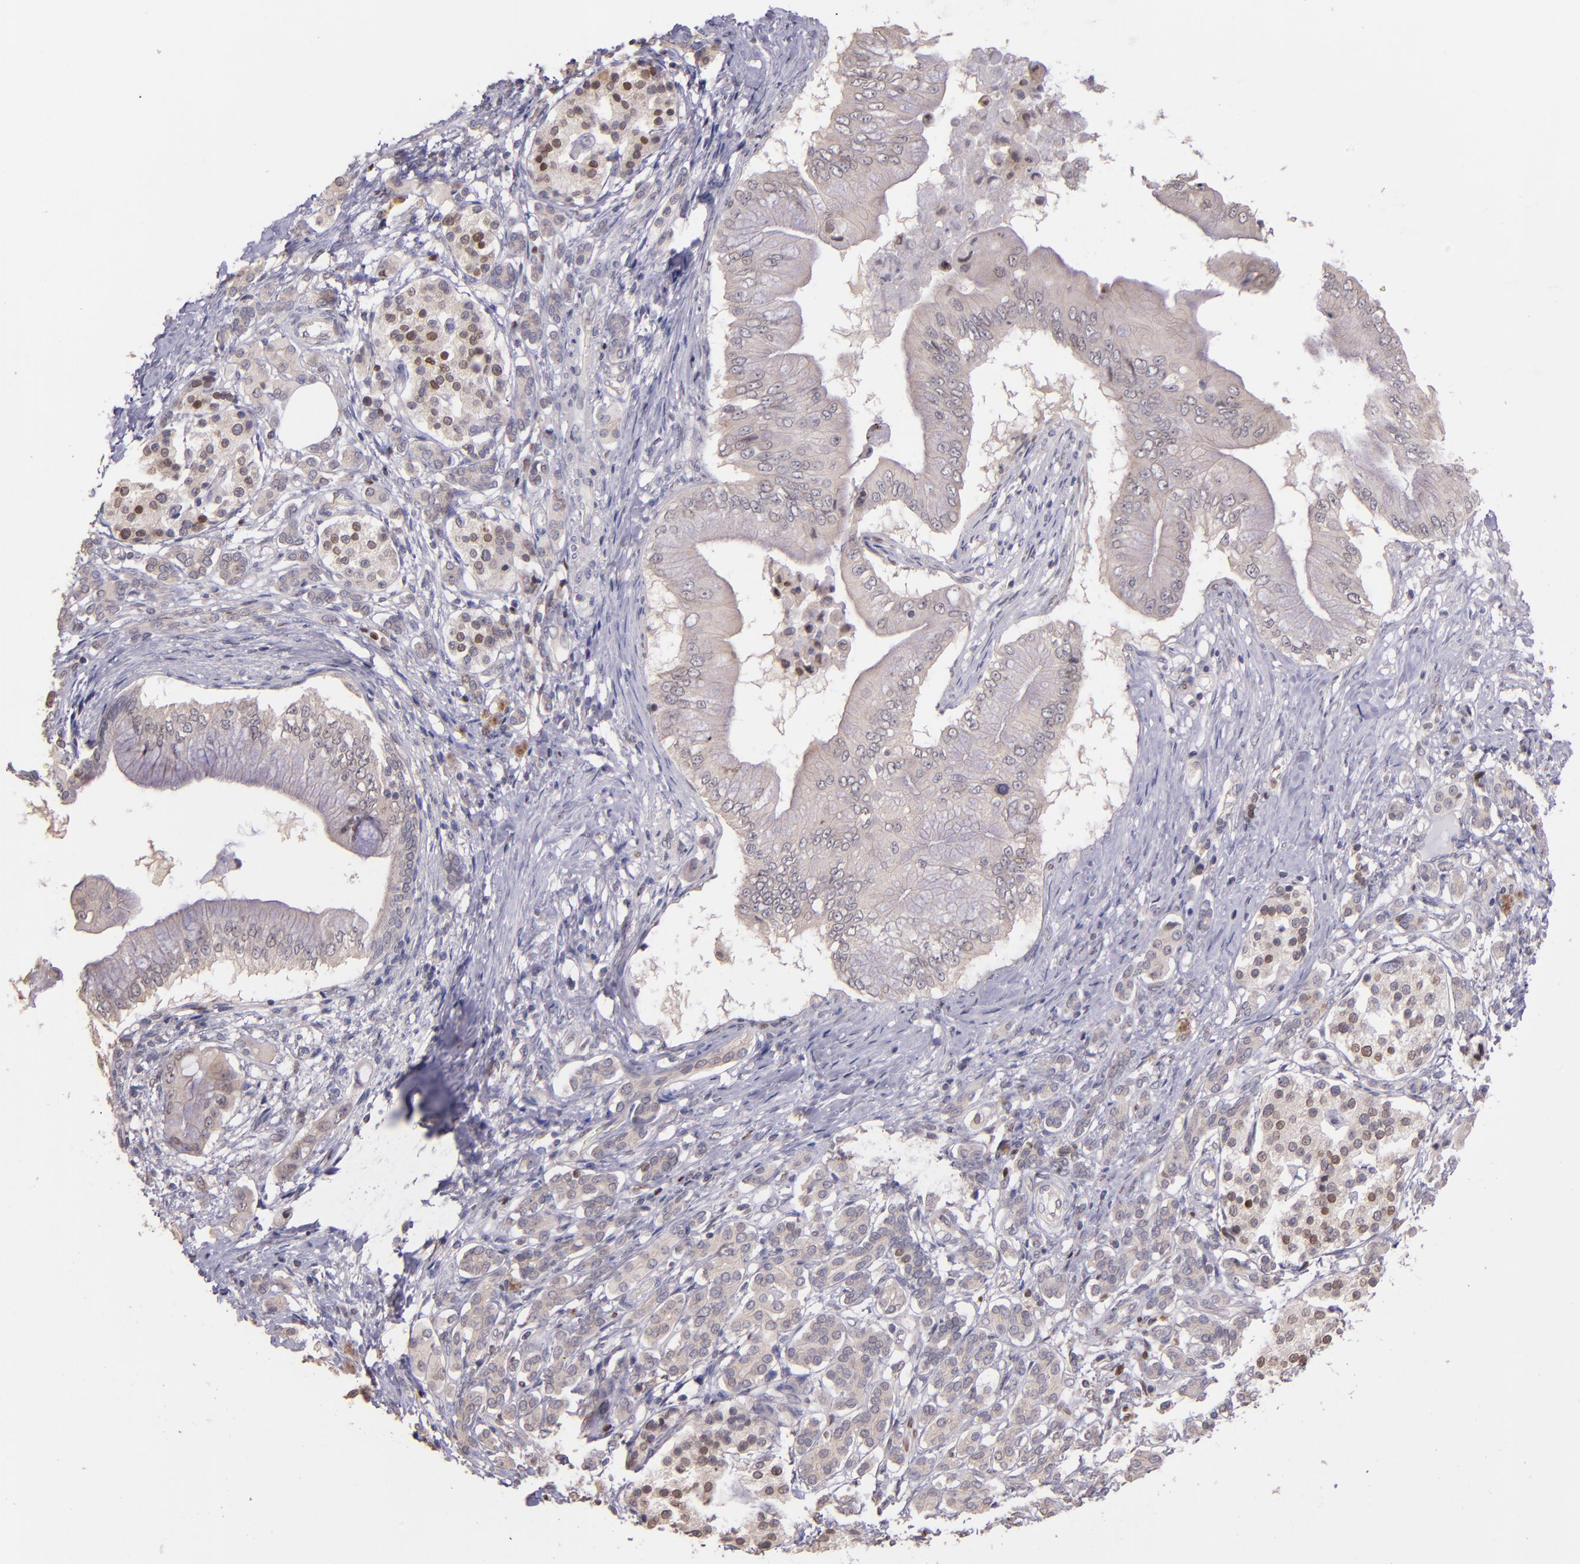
{"staining": {"intensity": "weak", "quantity": "<25%", "location": "cytoplasmic/membranous"}, "tissue": "pancreatic cancer", "cell_type": "Tumor cells", "image_type": "cancer", "snomed": [{"axis": "morphology", "description": "Adenocarcinoma, NOS"}, {"axis": "topography", "description": "Pancreas"}], "caption": "An immunohistochemistry (IHC) histopathology image of pancreatic cancer (adenocarcinoma) is shown. There is no staining in tumor cells of pancreatic cancer (adenocarcinoma).", "gene": "NUP62CL", "patient": {"sex": "male", "age": 62}}